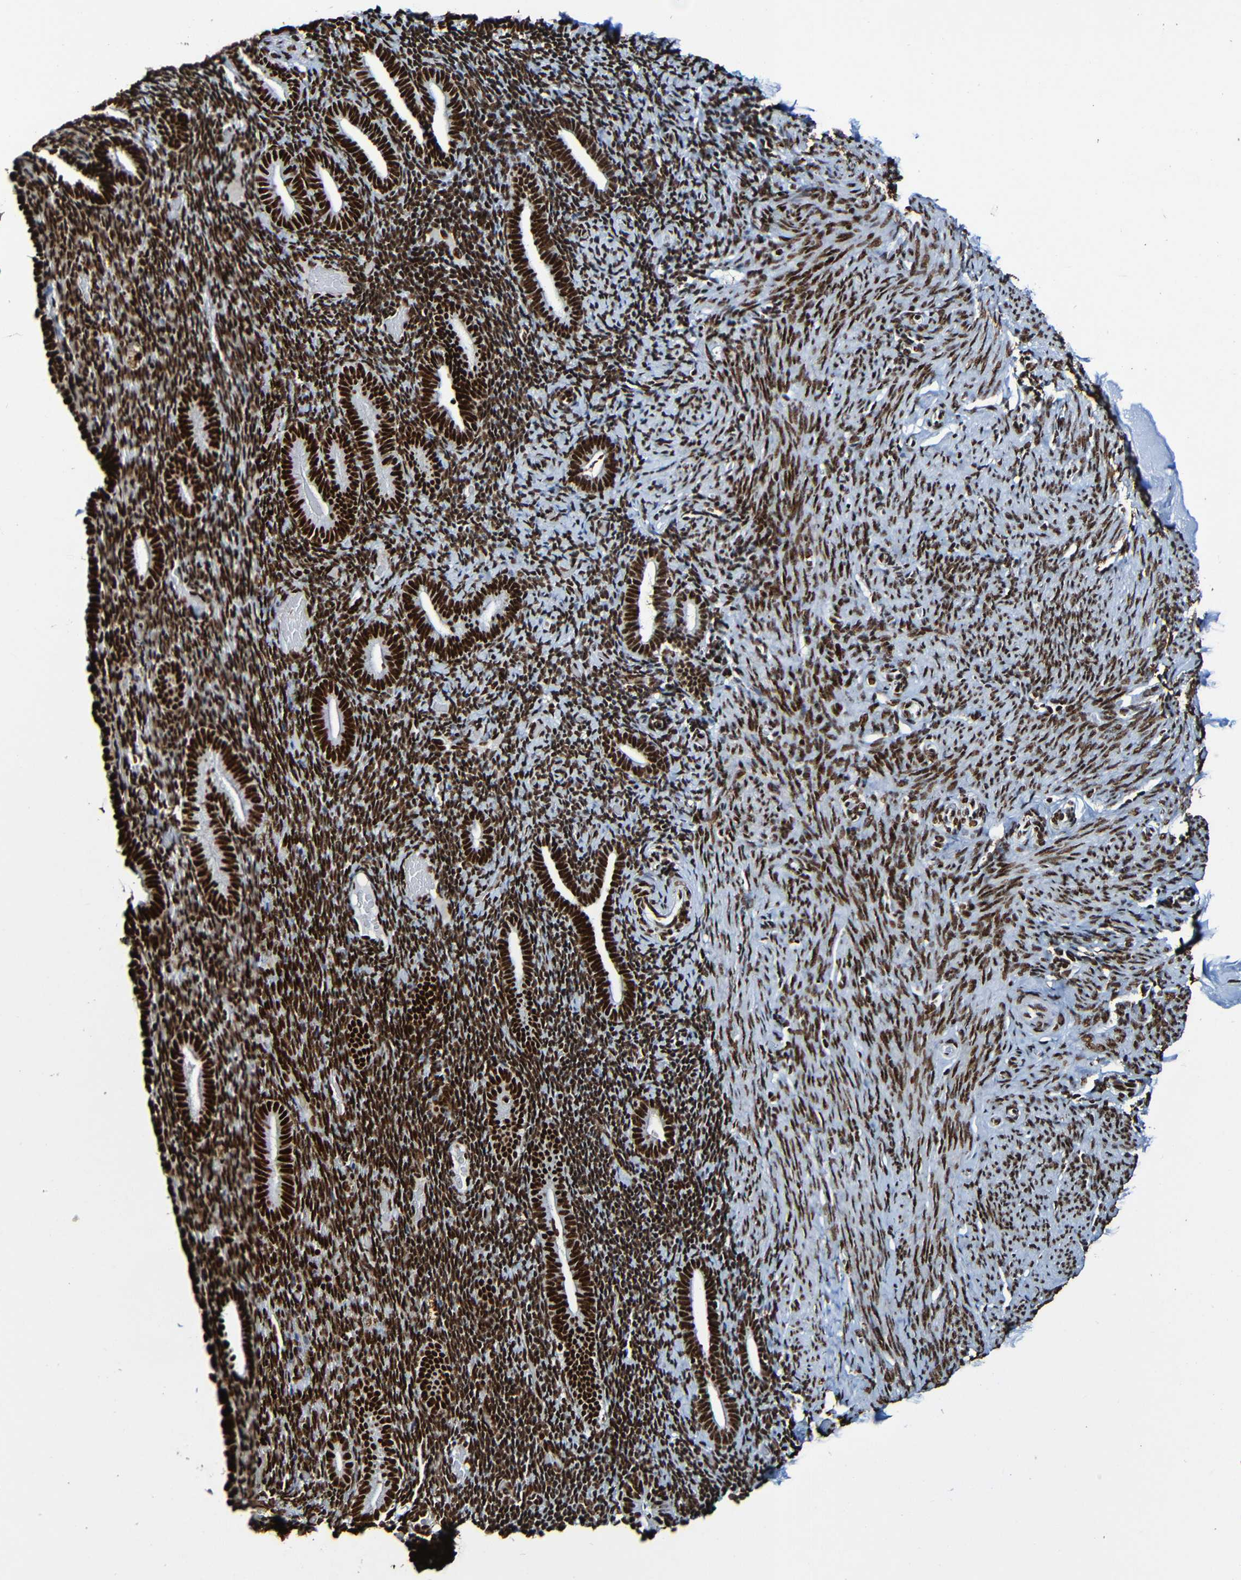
{"staining": {"intensity": "strong", "quantity": ">75%", "location": "nuclear"}, "tissue": "endometrium", "cell_type": "Cells in endometrial stroma", "image_type": "normal", "snomed": [{"axis": "morphology", "description": "Normal tissue, NOS"}, {"axis": "topography", "description": "Endometrium"}], "caption": "The histopathology image displays a brown stain indicating the presence of a protein in the nuclear of cells in endometrial stroma in endometrium. (DAB IHC, brown staining for protein, blue staining for nuclei).", "gene": "SRSF3", "patient": {"sex": "female", "age": 51}}